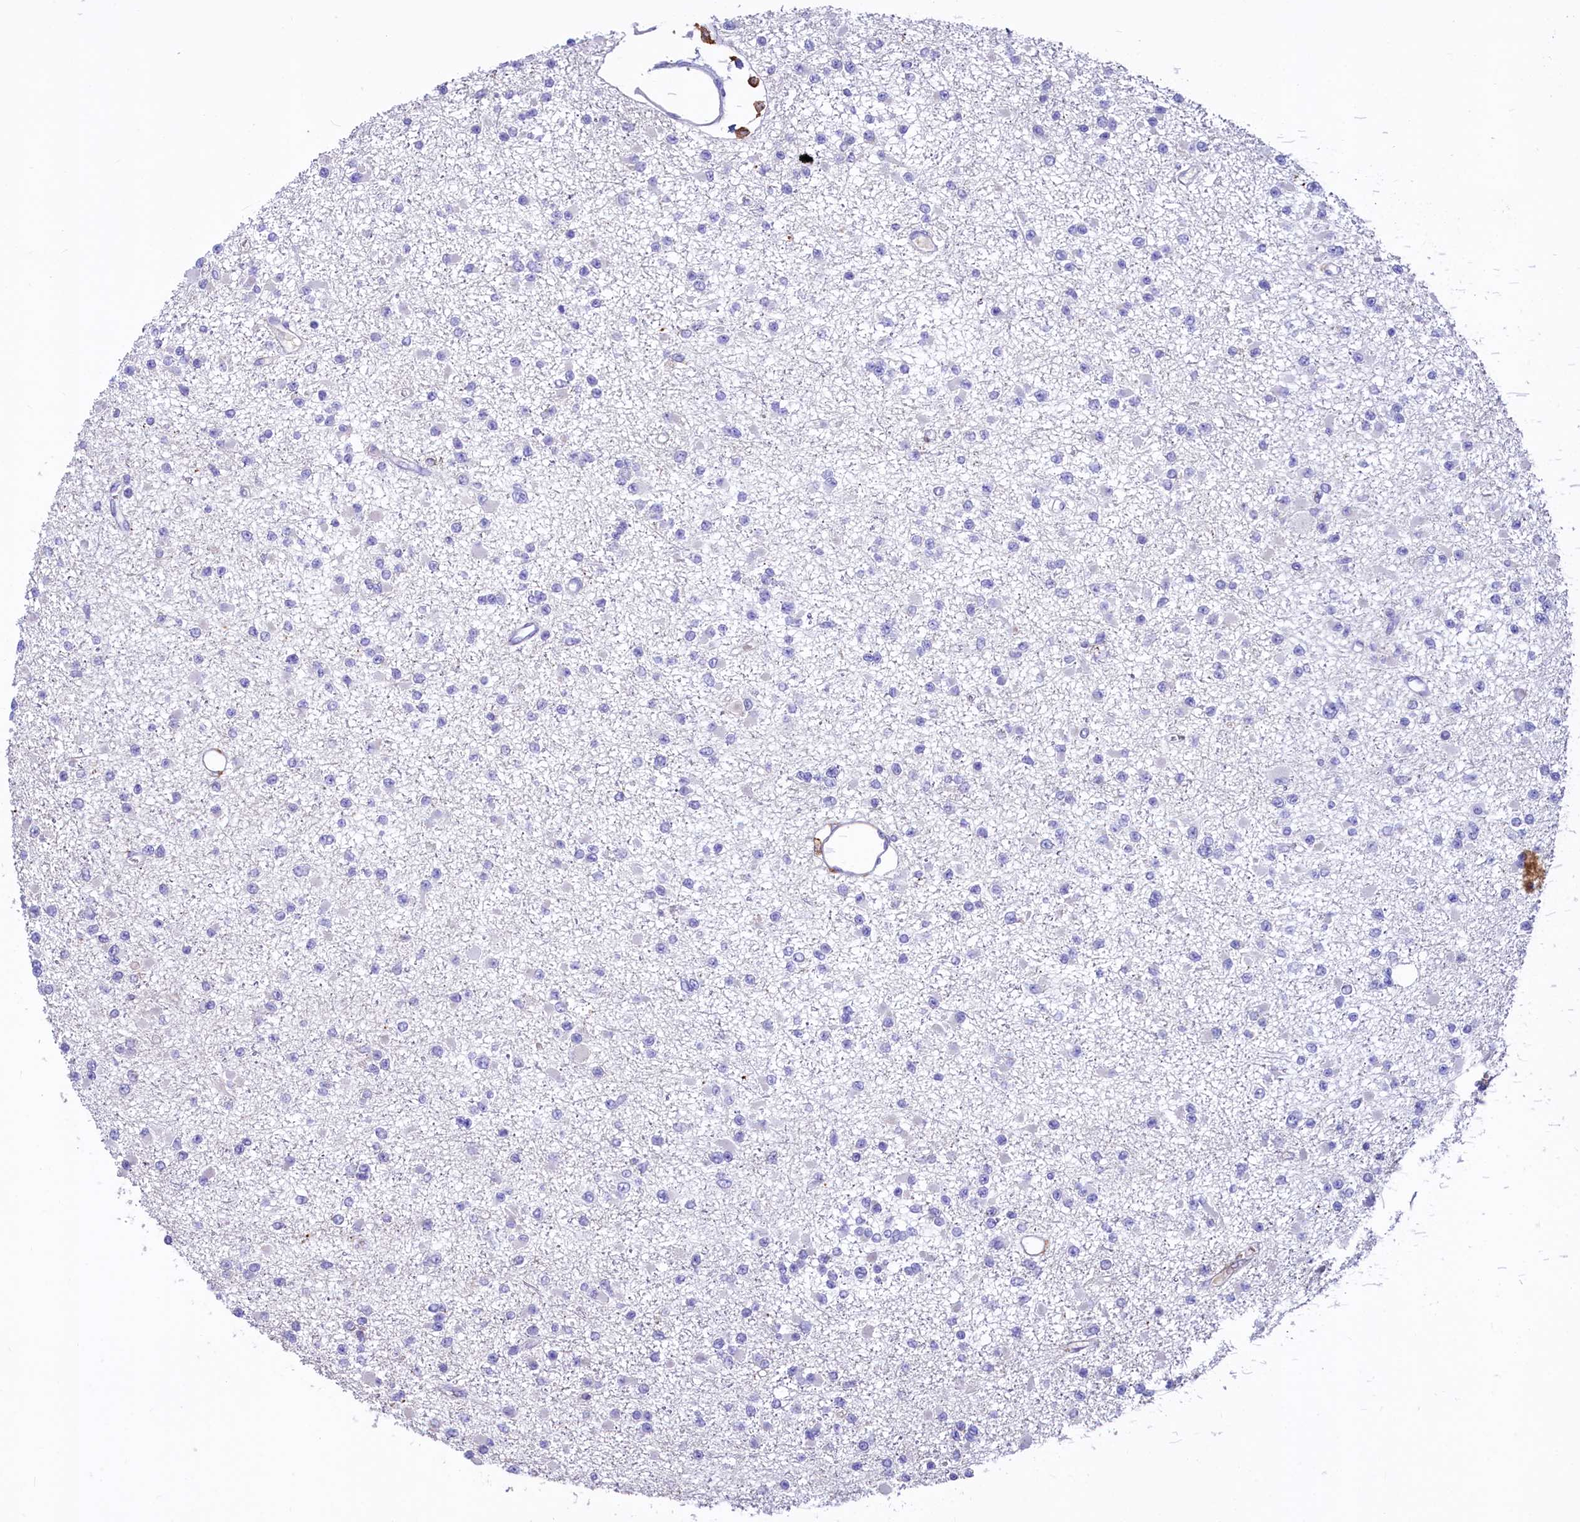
{"staining": {"intensity": "negative", "quantity": "none", "location": "none"}, "tissue": "glioma", "cell_type": "Tumor cells", "image_type": "cancer", "snomed": [{"axis": "morphology", "description": "Glioma, malignant, Low grade"}, {"axis": "topography", "description": "Brain"}], "caption": "There is no significant positivity in tumor cells of low-grade glioma (malignant).", "gene": "HPS6", "patient": {"sex": "female", "age": 22}}